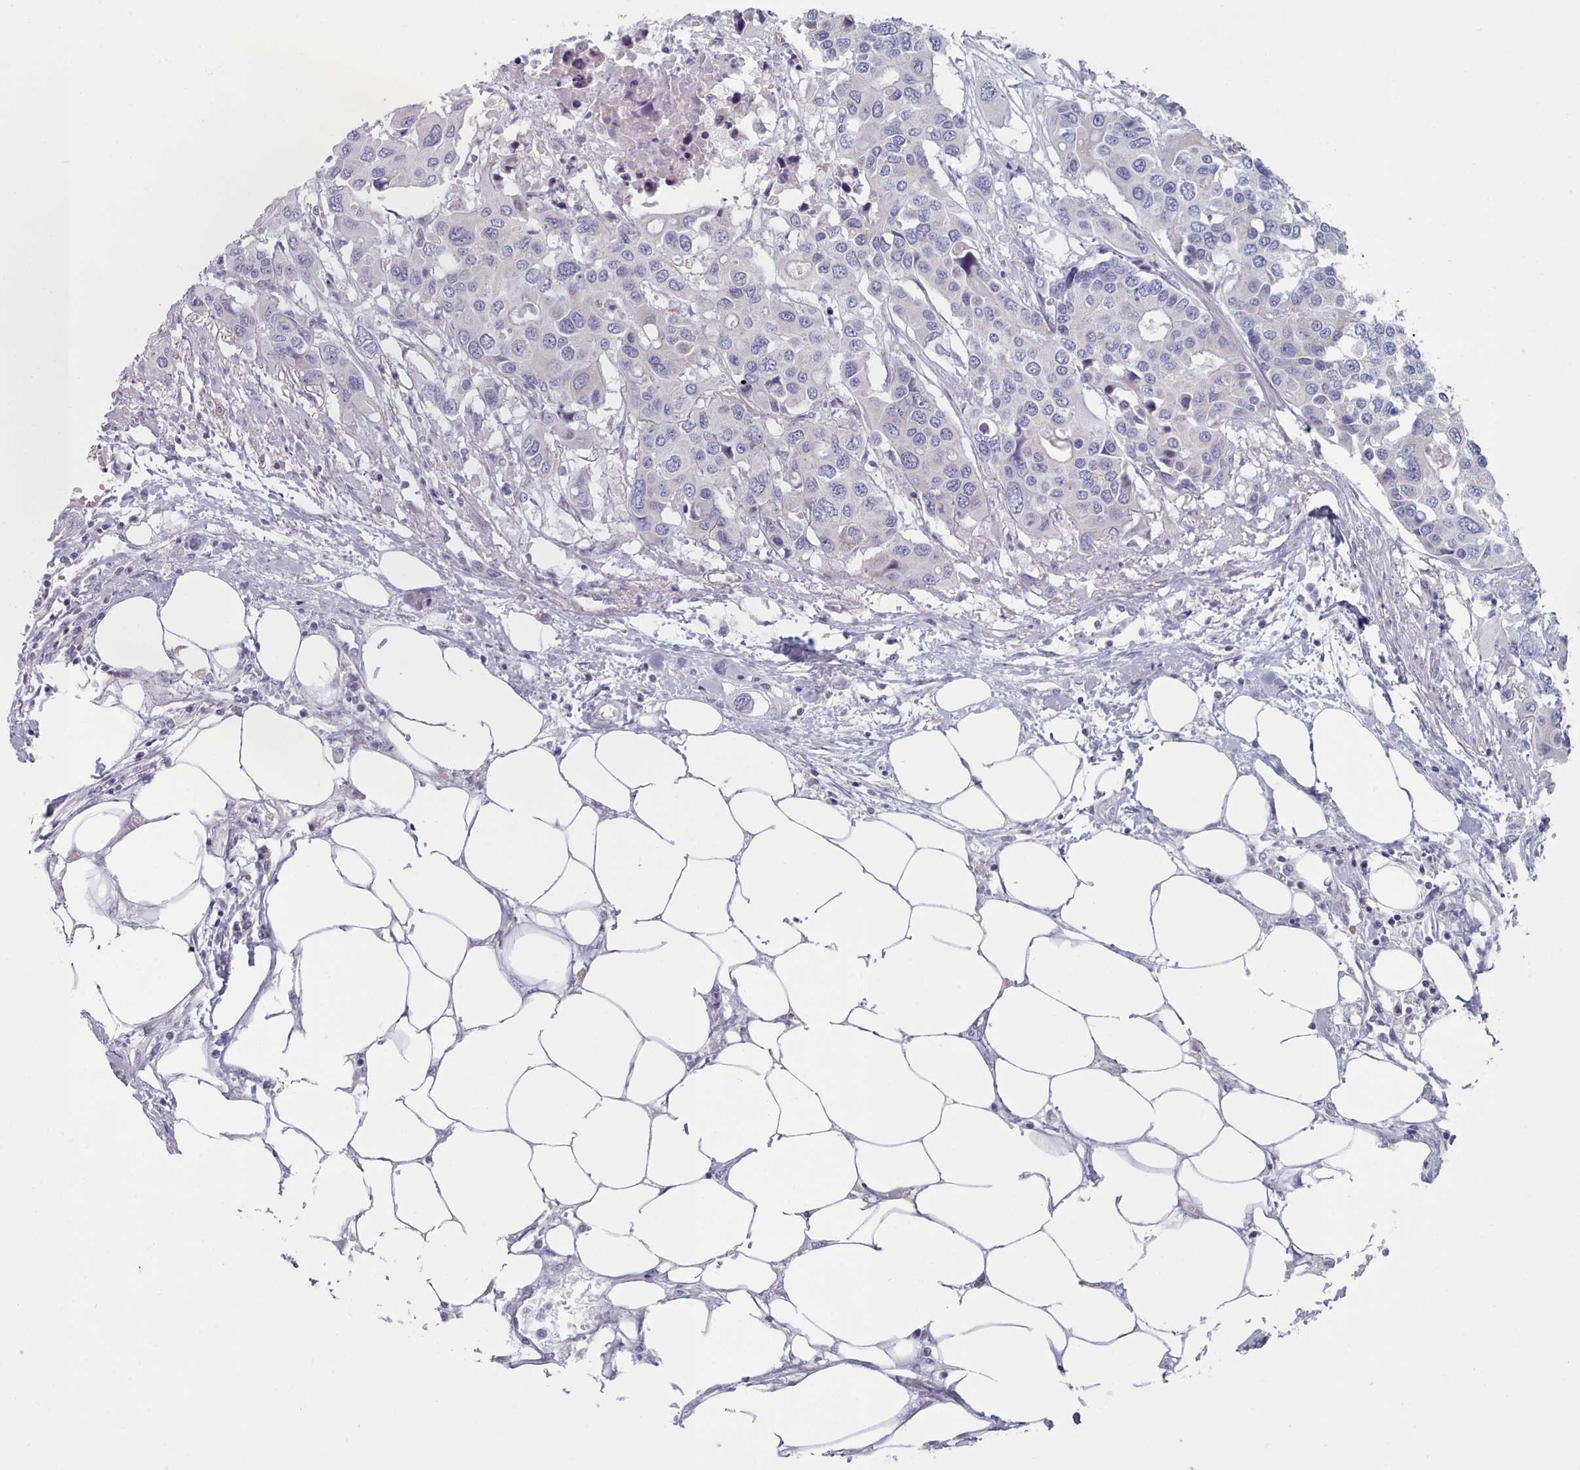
{"staining": {"intensity": "negative", "quantity": "none", "location": "none"}, "tissue": "colorectal cancer", "cell_type": "Tumor cells", "image_type": "cancer", "snomed": [{"axis": "morphology", "description": "Adenocarcinoma, NOS"}, {"axis": "topography", "description": "Colon"}], "caption": "Immunohistochemistry image of neoplastic tissue: human adenocarcinoma (colorectal) stained with DAB shows no significant protein staining in tumor cells. (DAB IHC with hematoxylin counter stain).", "gene": "HAO1", "patient": {"sex": "male", "age": 77}}